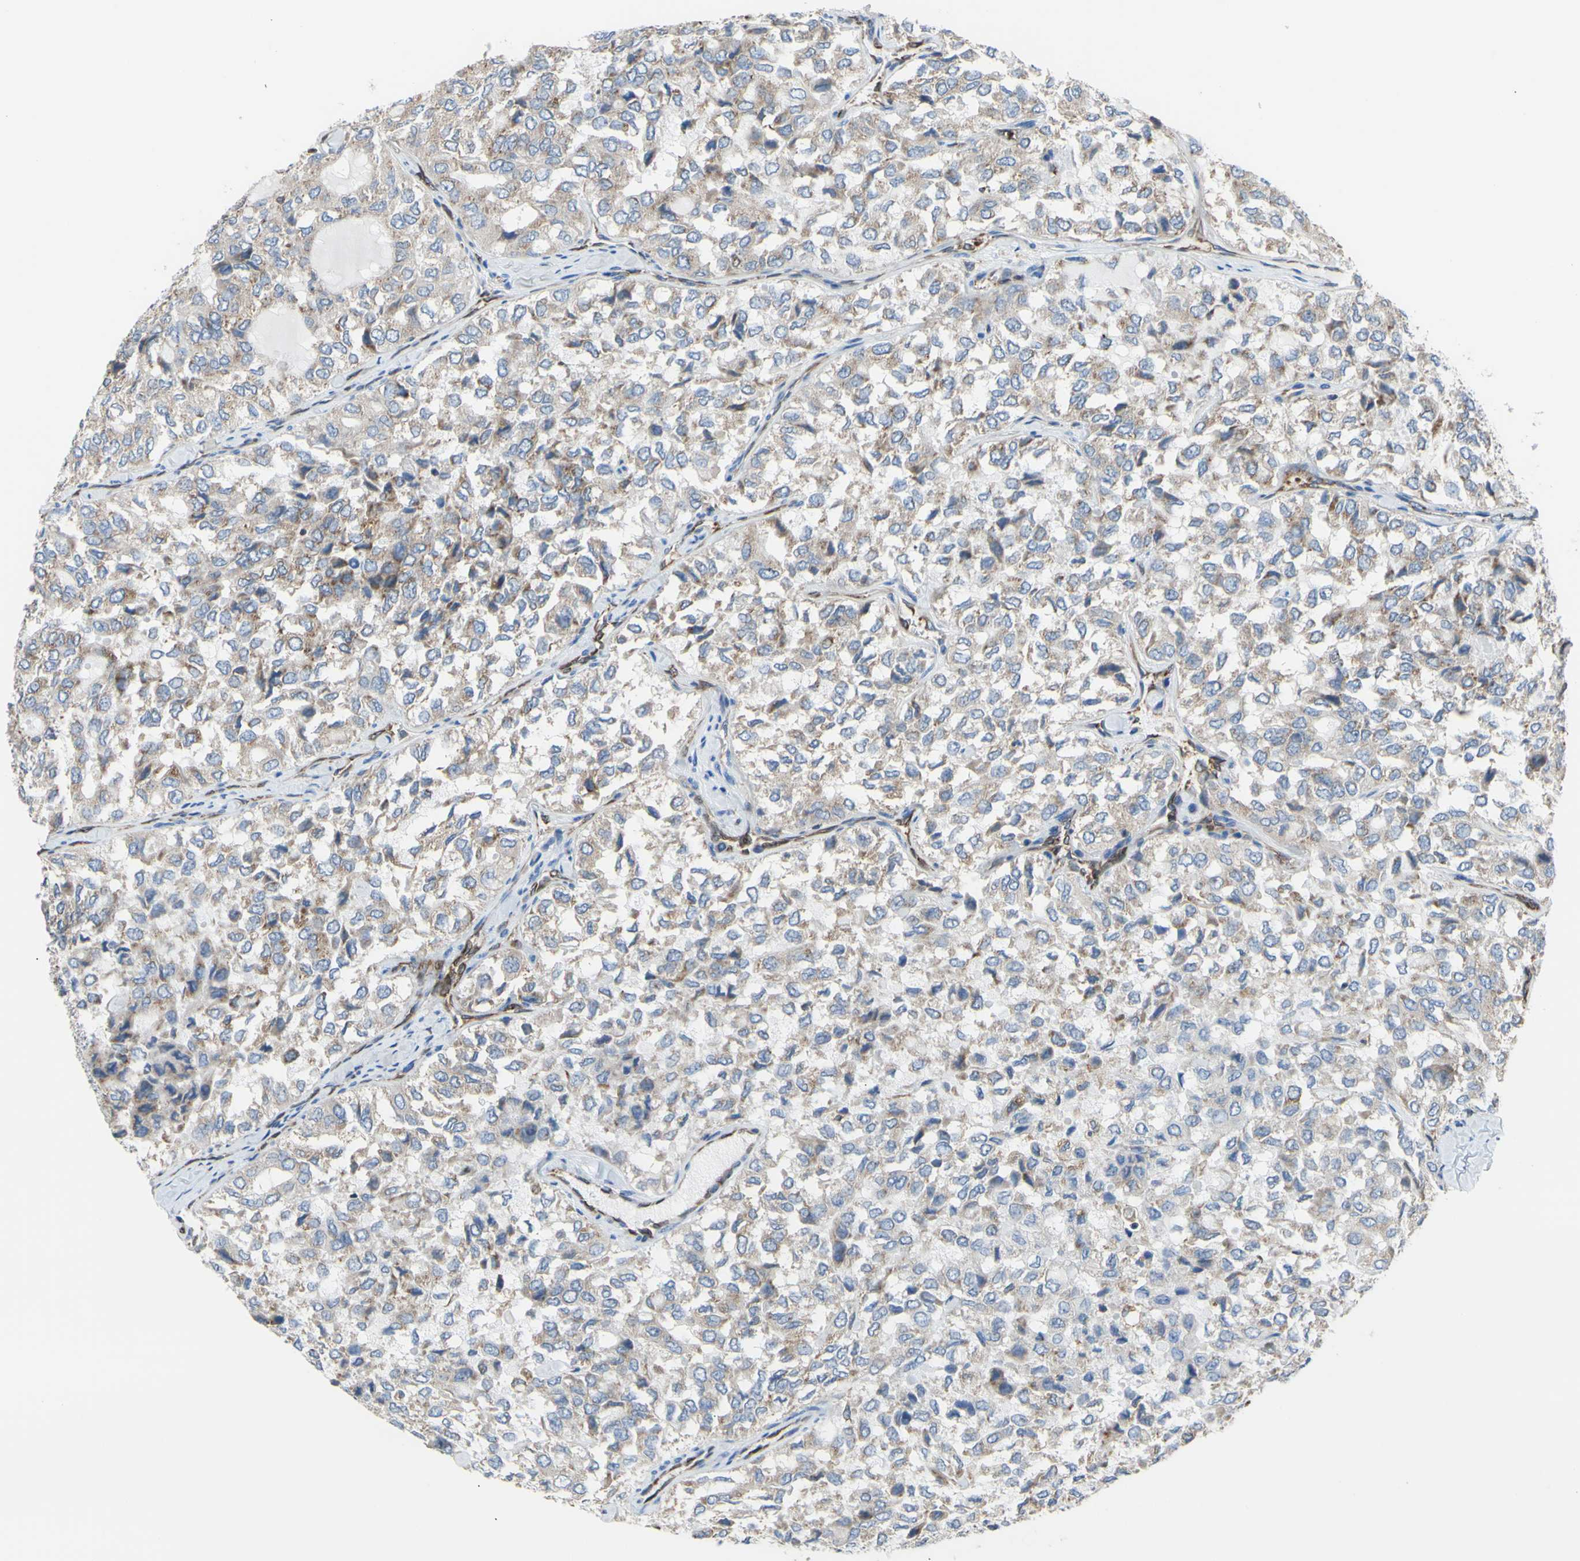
{"staining": {"intensity": "weak", "quantity": "25%-75%", "location": "cytoplasmic/membranous"}, "tissue": "thyroid cancer", "cell_type": "Tumor cells", "image_type": "cancer", "snomed": [{"axis": "morphology", "description": "Follicular adenoma carcinoma, NOS"}, {"axis": "topography", "description": "Thyroid gland"}], "caption": "Immunohistochemistry (IHC) image of neoplastic tissue: human thyroid cancer stained using immunohistochemistry (IHC) demonstrates low levels of weak protein expression localized specifically in the cytoplasmic/membranous of tumor cells, appearing as a cytoplasmic/membranous brown color.", "gene": "MGST2", "patient": {"sex": "male", "age": 75}}